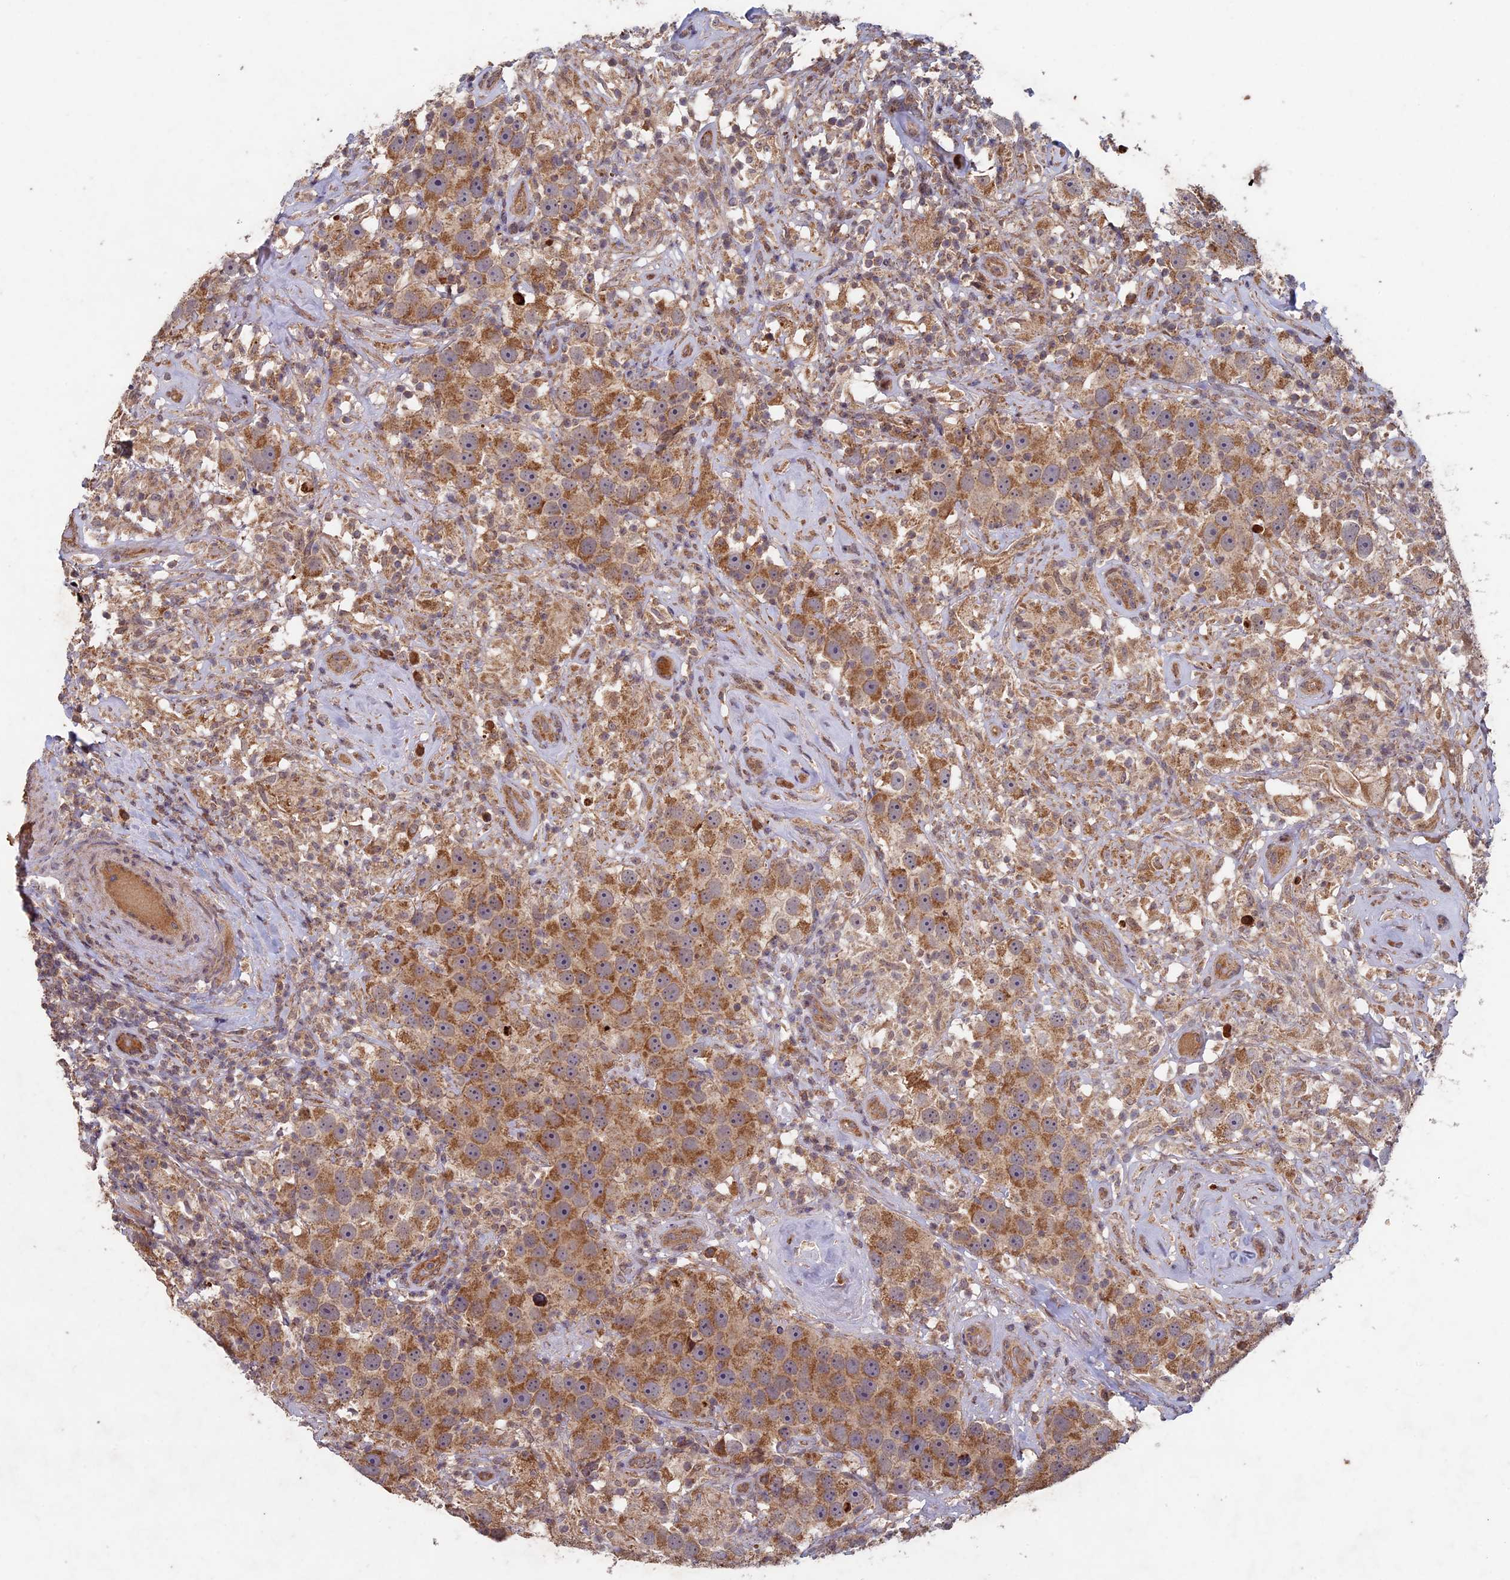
{"staining": {"intensity": "moderate", "quantity": ">75%", "location": "cytoplasmic/membranous"}, "tissue": "testis cancer", "cell_type": "Tumor cells", "image_type": "cancer", "snomed": [{"axis": "morphology", "description": "Seminoma, NOS"}, {"axis": "topography", "description": "Testis"}], "caption": "Protein expression by immunohistochemistry demonstrates moderate cytoplasmic/membranous expression in about >75% of tumor cells in testis cancer.", "gene": "RCCD1", "patient": {"sex": "male", "age": 49}}